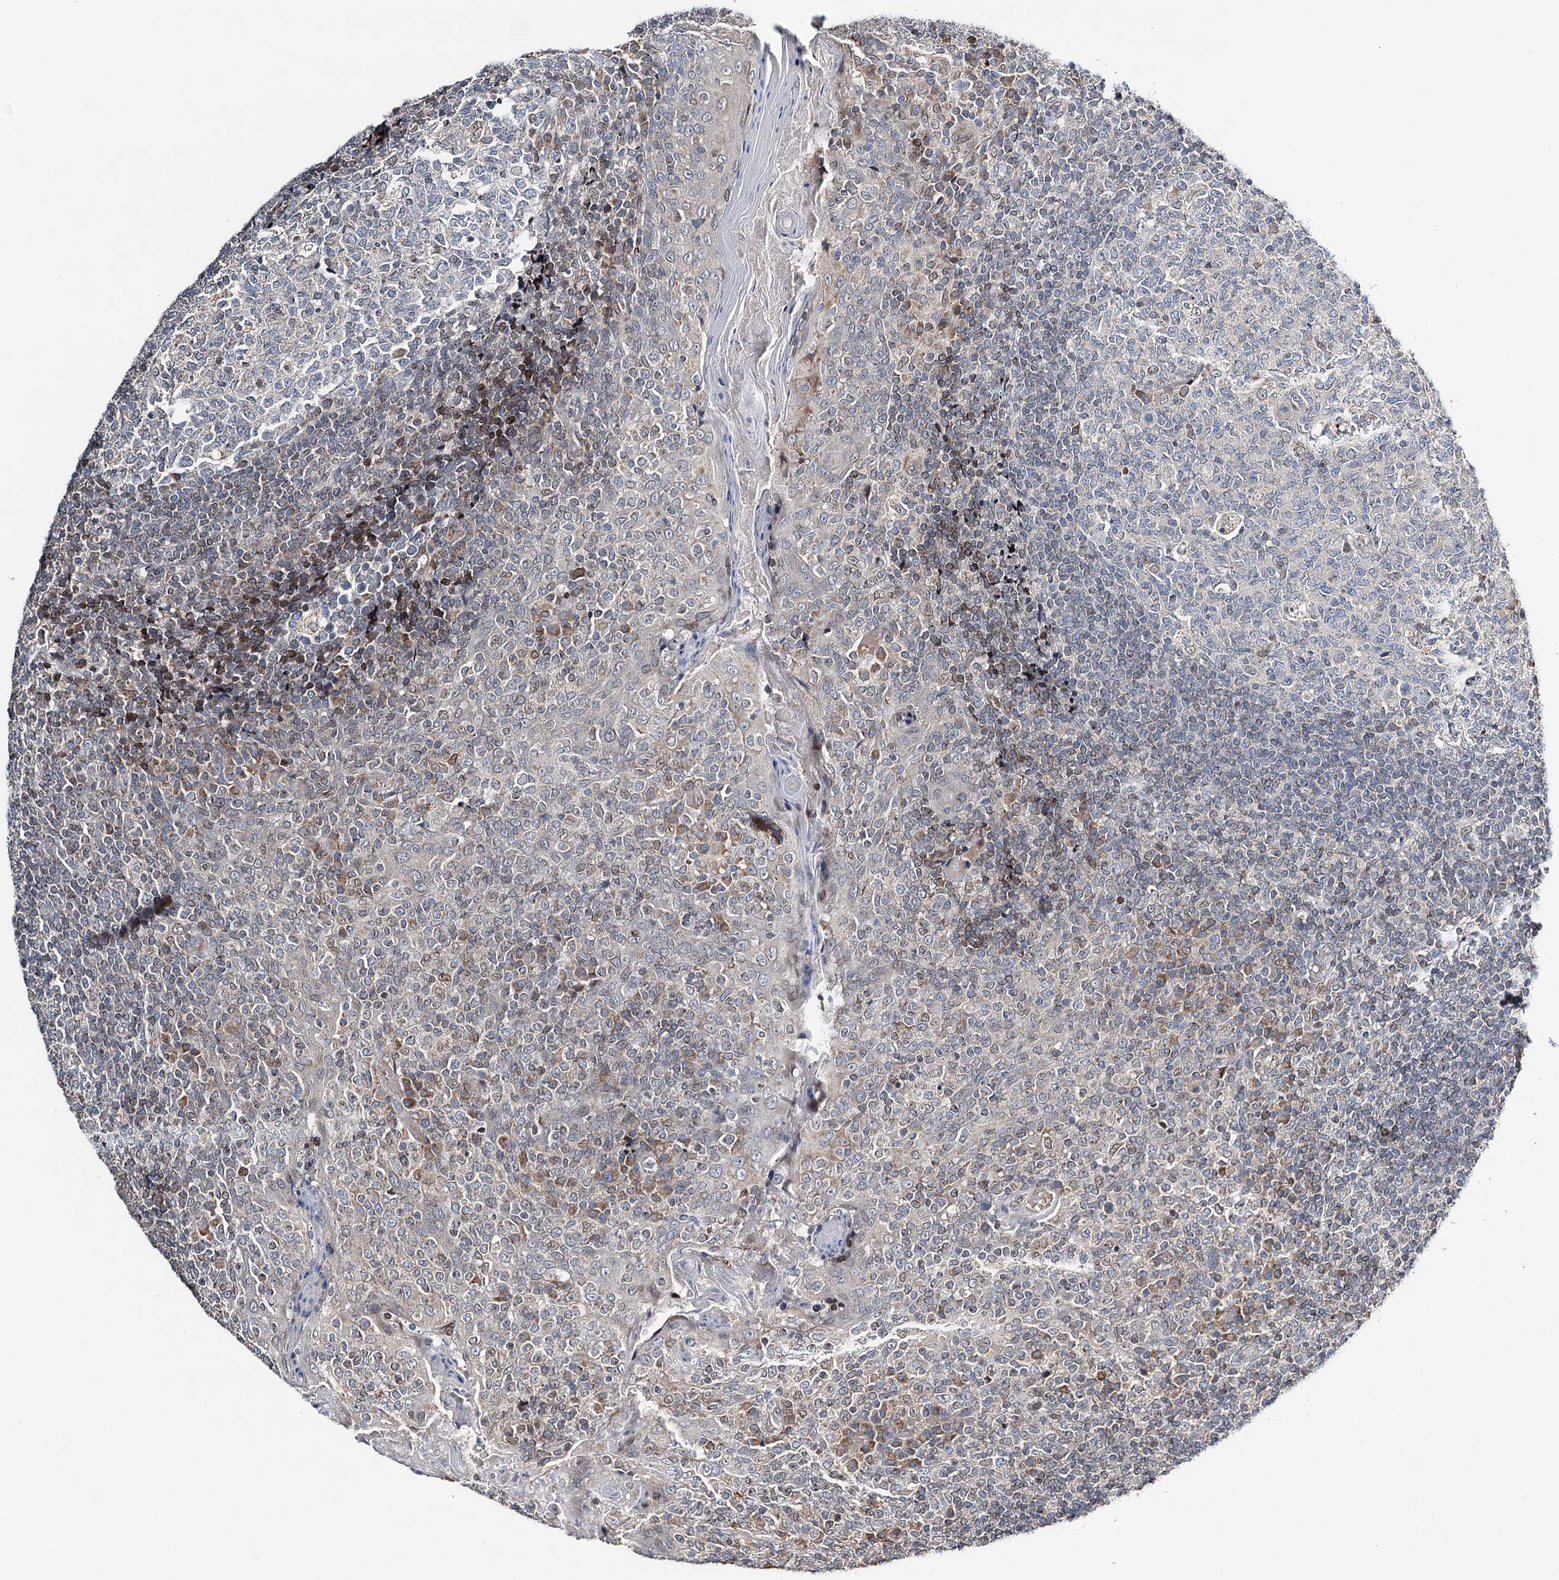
{"staining": {"intensity": "moderate", "quantity": "<25%", "location": "cytoplasmic/membranous"}, "tissue": "tonsil", "cell_type": "Germinal center cells", "image_type": "normal", "snomed": [{"axis": "morphology", "description": "Normal tissue, NOS"}, {"axis": "topography", "description": "Tonsil"}], "caption": "A brown stain shows moderate cytoplasmic/membranous positivity of a protein in germinal center cells of benign tonsil. (IHC, brightfield microscopy, high magnification).", "gene": "CFAP46", "patient": {"sex": "female", "age": 19}}